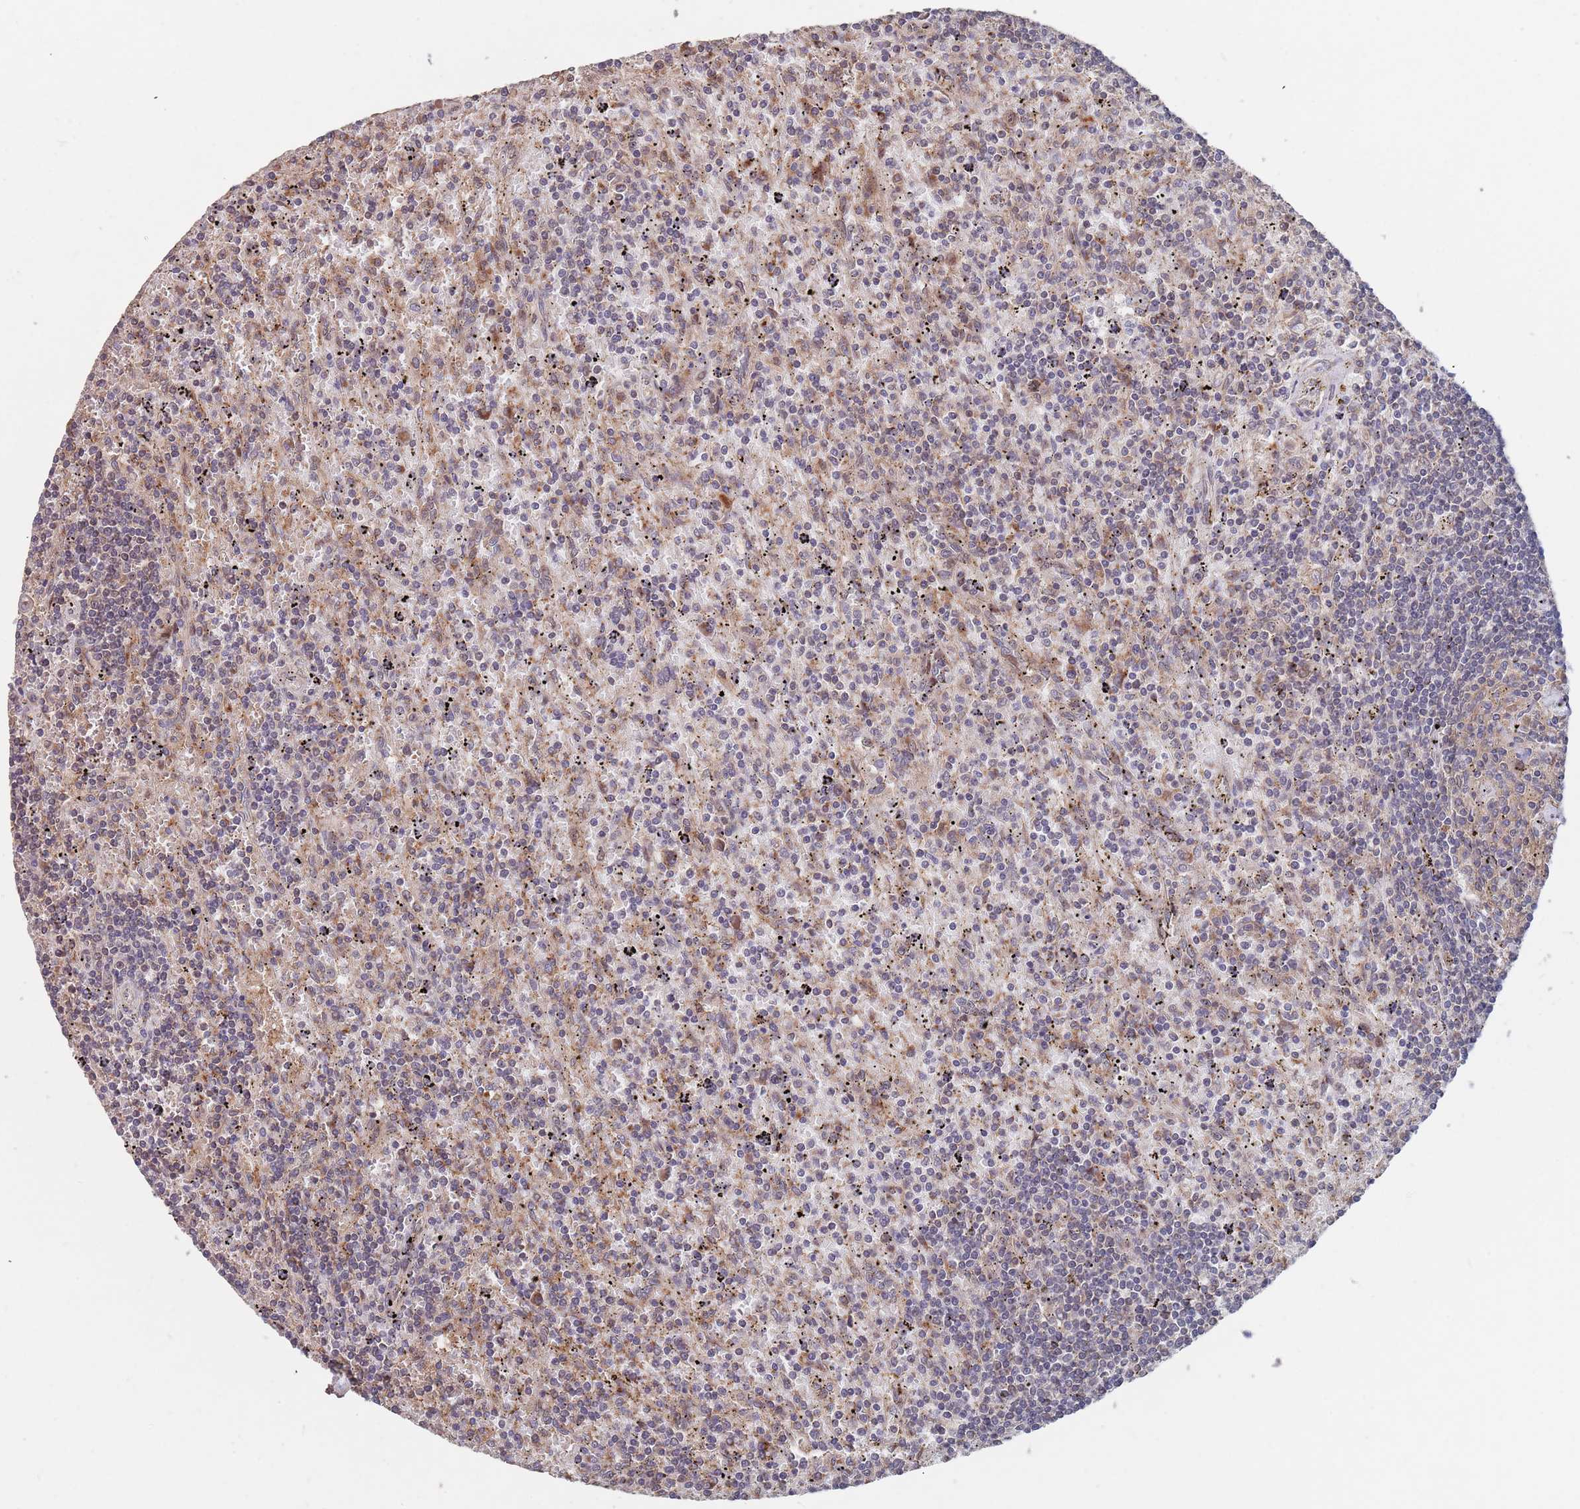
{"staining": {"intensity": "negative", "quantity": "none", "location": "none"}, "tissue": "lymphoma", "cell_type": "Tumor cells", "image_type": "cancer", "snomed": [{"axis": "morphology", "description": "Malignant lymphoma, non-Hodgkin's type, Low grade"}, {"axis": "topography", "description": "Spleen"}], "caption": "The IHC photomicrograph has no significant positivity in tumor cells of lymphoma tissue.", "gene": "UNC45A", "patient": {"sex": "male", "age": 76}}